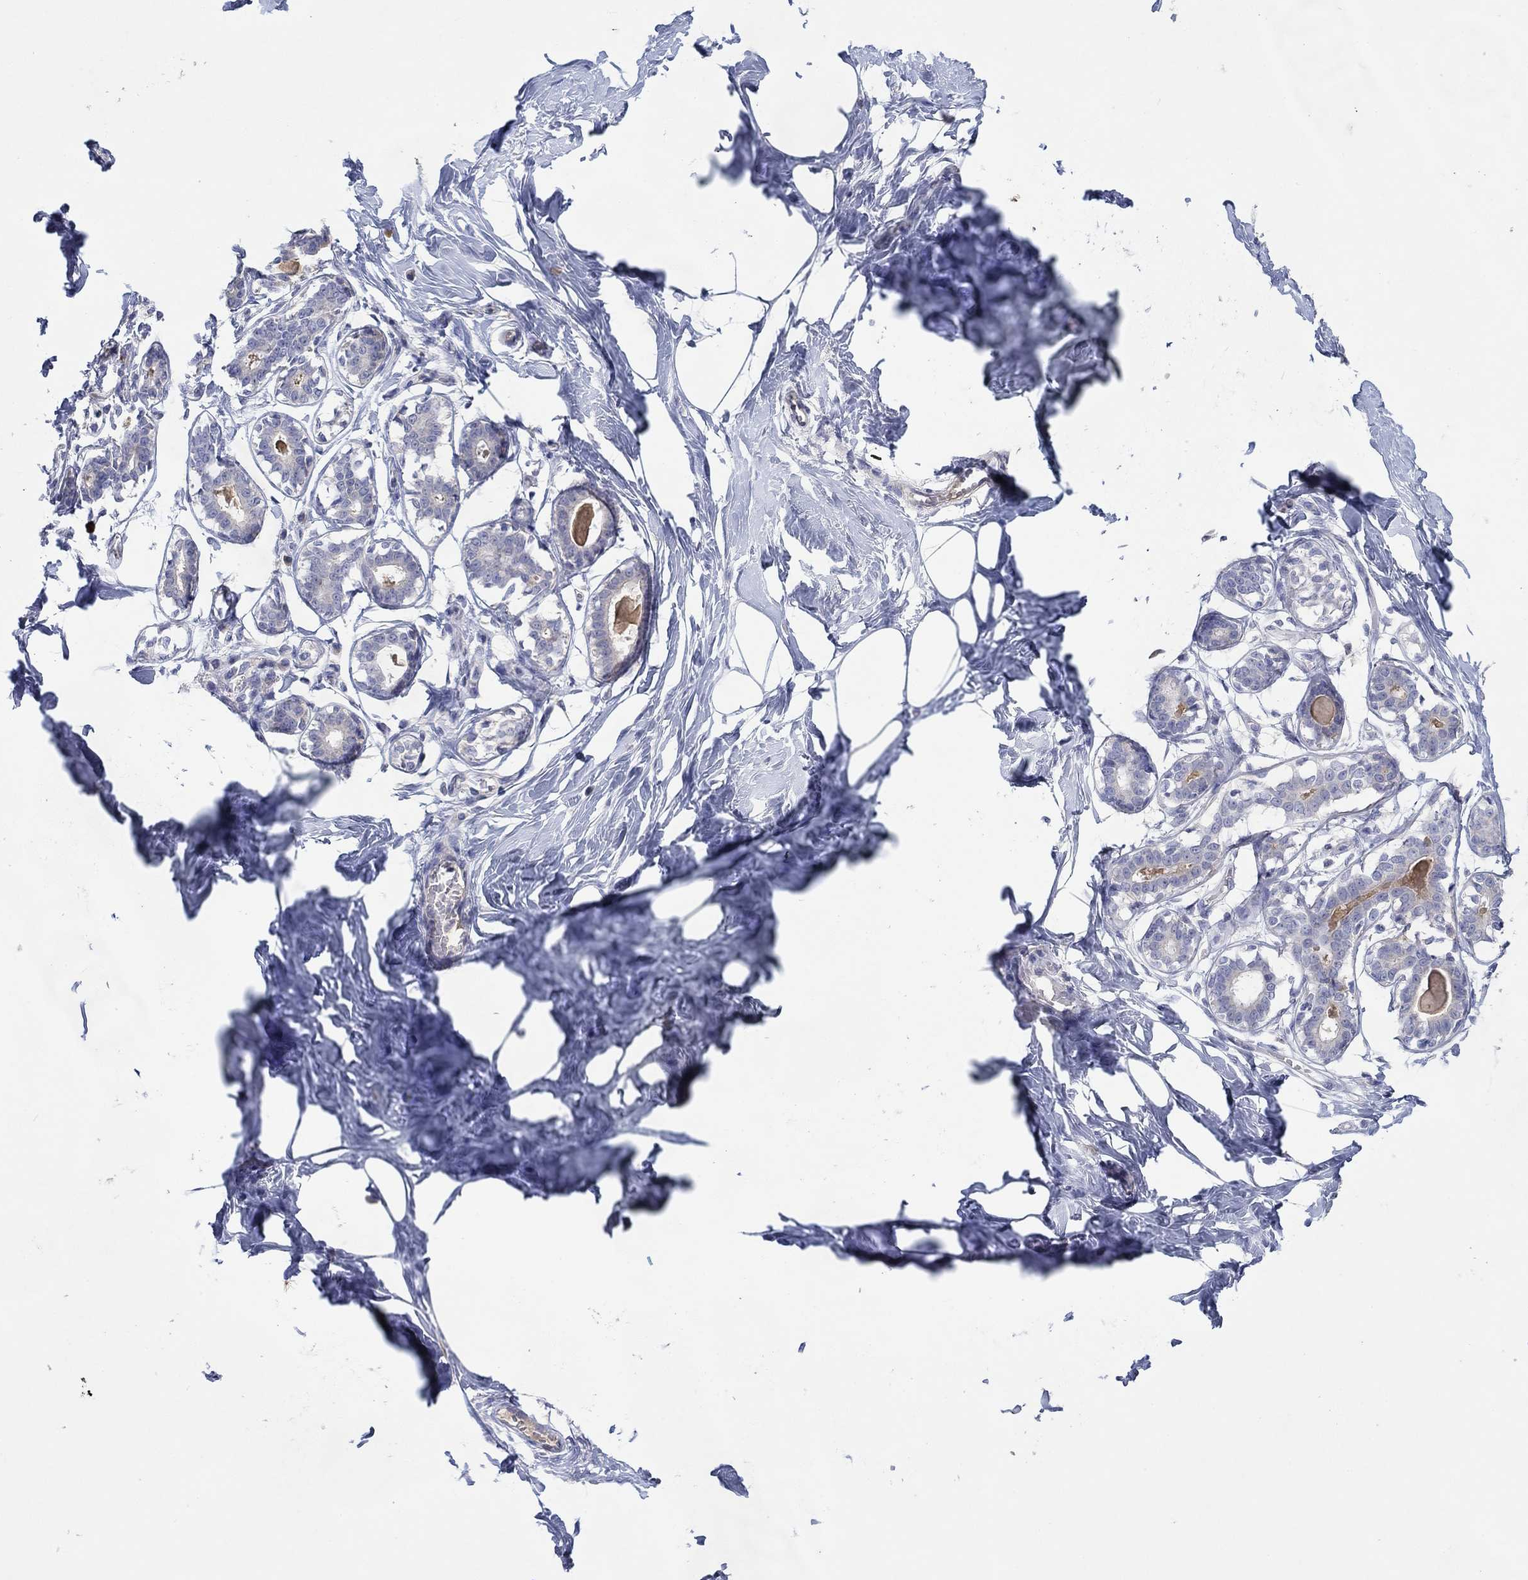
{"staining": {"intensity": "negative", "quantity": "none", "location": "none"}, "tissue": "breast", "cell_type": "Adipocytes", "image_type": "normal", "snomed": [{"axis": "morphology", "description": "Normal tissue, NOS"}, {"axis": "morphology", "description": "Lobular carcinoma, in situ"}, {"axis": "topography", "description": "Breast"}], "caption": "The photomicrograph shows no significant positivity in adipocytes of breast.", "gene": "PLCL2", "patient": {"sex": "female", "age": 35}}